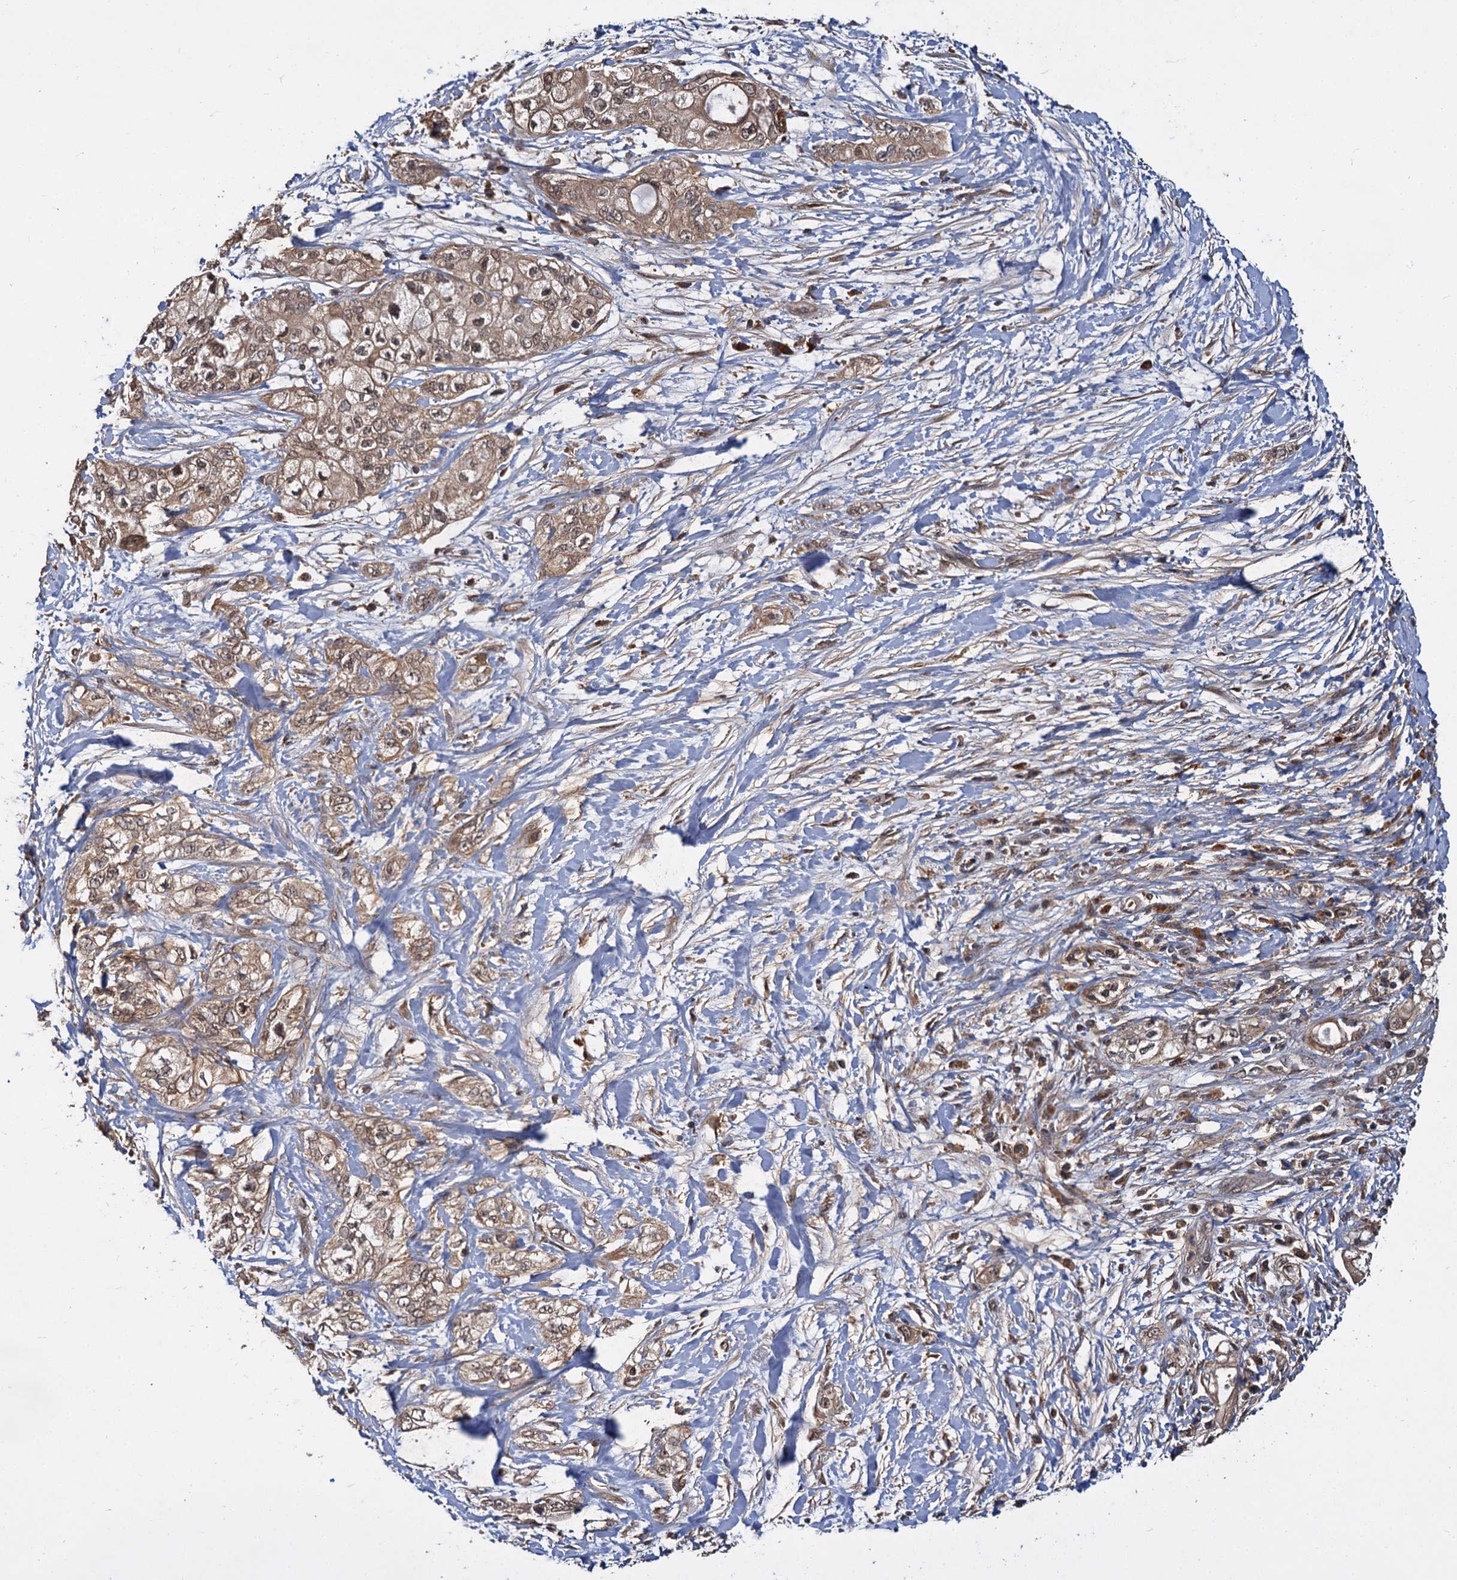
{"staining": {"intensity": "moderate", "quantity": ">75%", "location": "cytoplasmic/membranous,nuclear"}, "tissue": "pancreatic cancer", "cell_type": "Tumor cells", "image_type": "cancer", "snomed": [{"axis": "morphology", "description": "Adenocarcinoma, NOS"}, {"axis": "topography", "description": "Pancreas"}], "caption": "High-magnification brightfield microscopy of pancreatic cancer stained with DAB (brown) and counterstained with hematoxylin (blue). tumor cells exhibit moderate cytoplasmic/membranous and nuclear expression is identified in about>75% of cells.", "gene": "MBD6", "patient": {"sex": "male", "age": 70}}